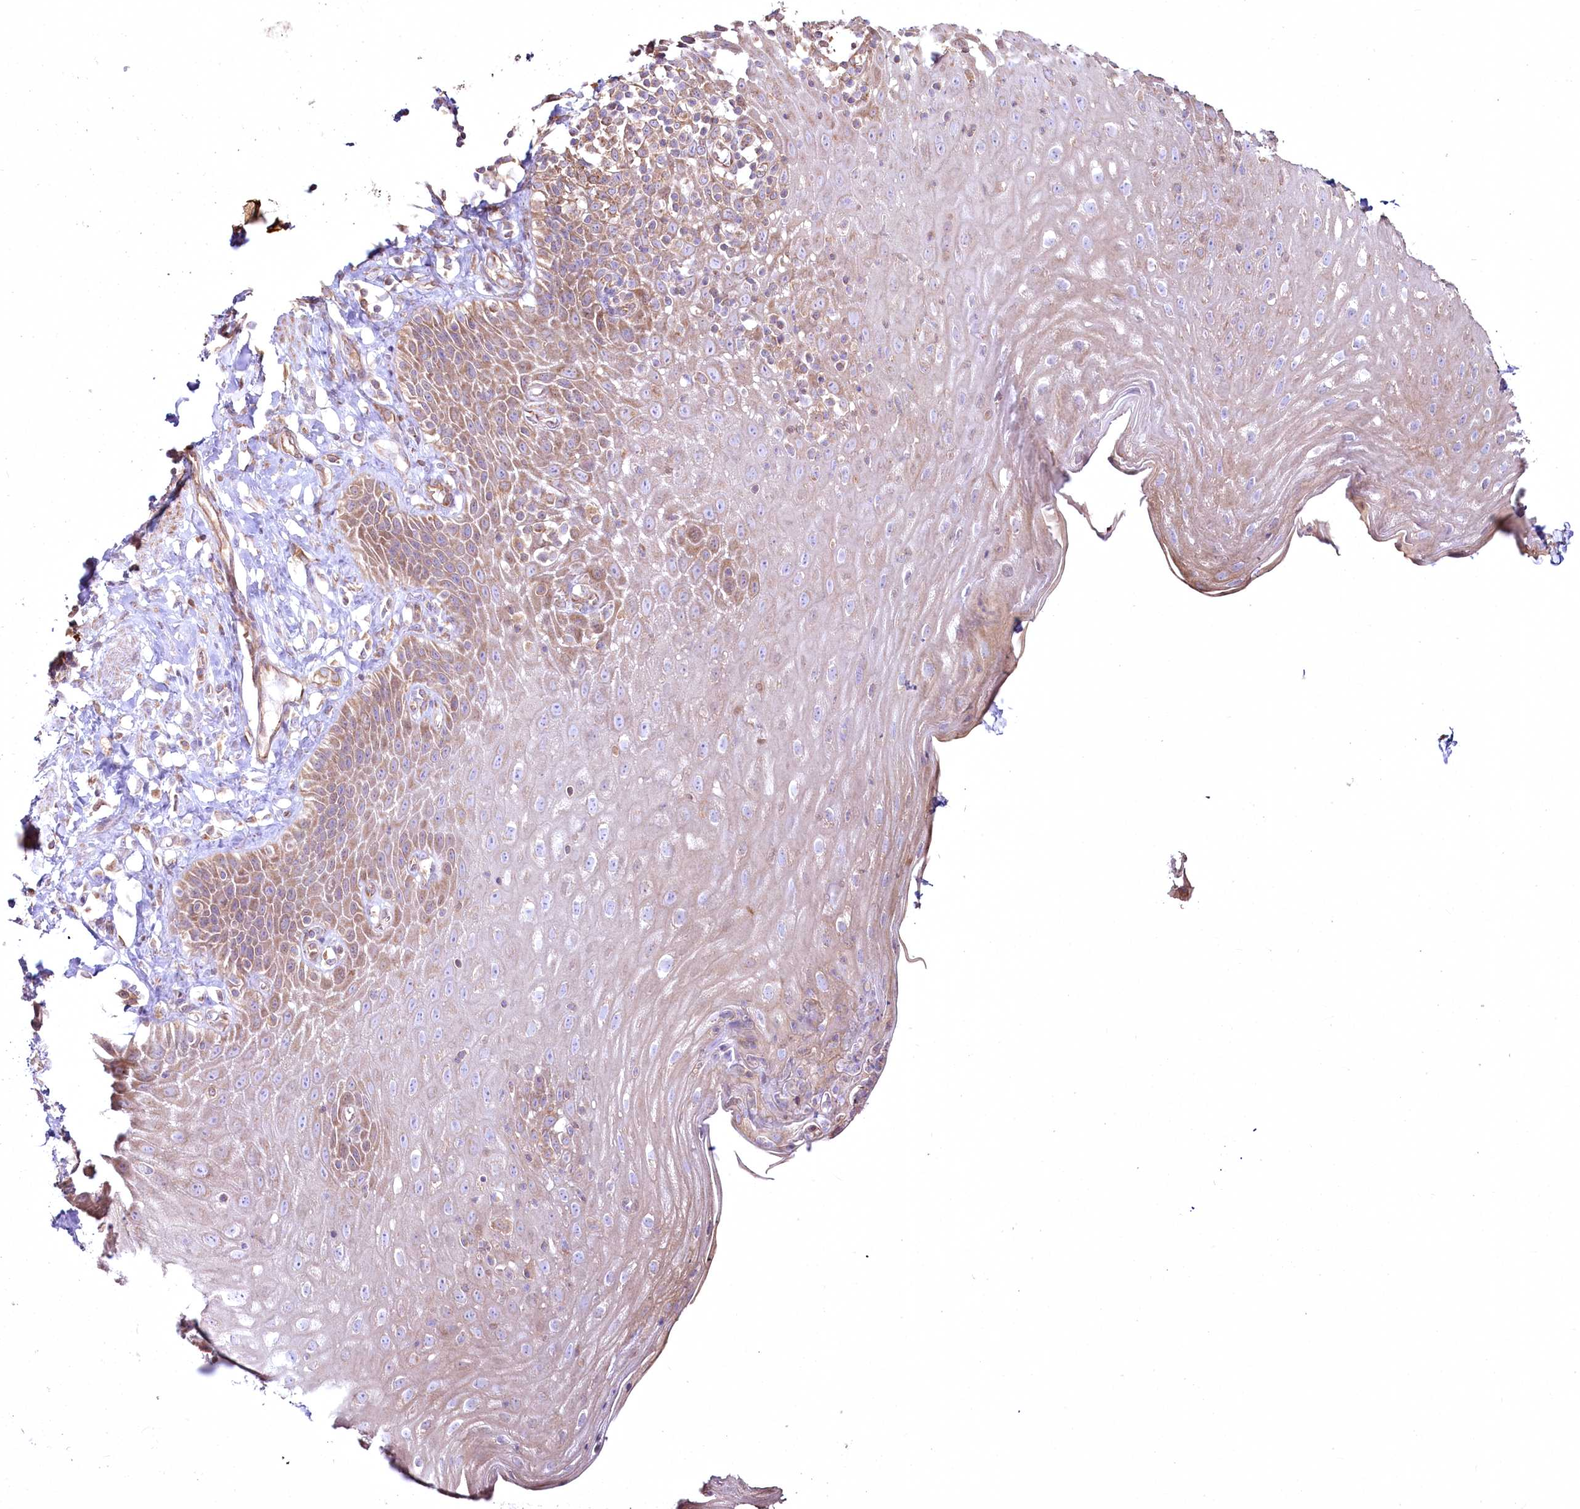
{"staining": {"intensity": "moderate", "quantity": "25%-75%", "location": "cytoplasmic/membranous"}, "tissue": "esophagus", "cell_type": "Squamous epithelial cells", "image_type": "normal", "snomed": [{"axis": "morphology", "description": "Normal tissue, NOS"}, {"axis": "topography", "description": "Esophagus"}], "caption": "A histopathology image of human esophagus stained for a protein shows moderate cytoplasmic/membranous brown staining in squamous epithelial cells. (DAB (3,3'-diaminobenzidine) IHC with brightfield microscopy, high magnification).", "gene": "SH3TC1", "patient": {"sex": "female", "age": 61}}